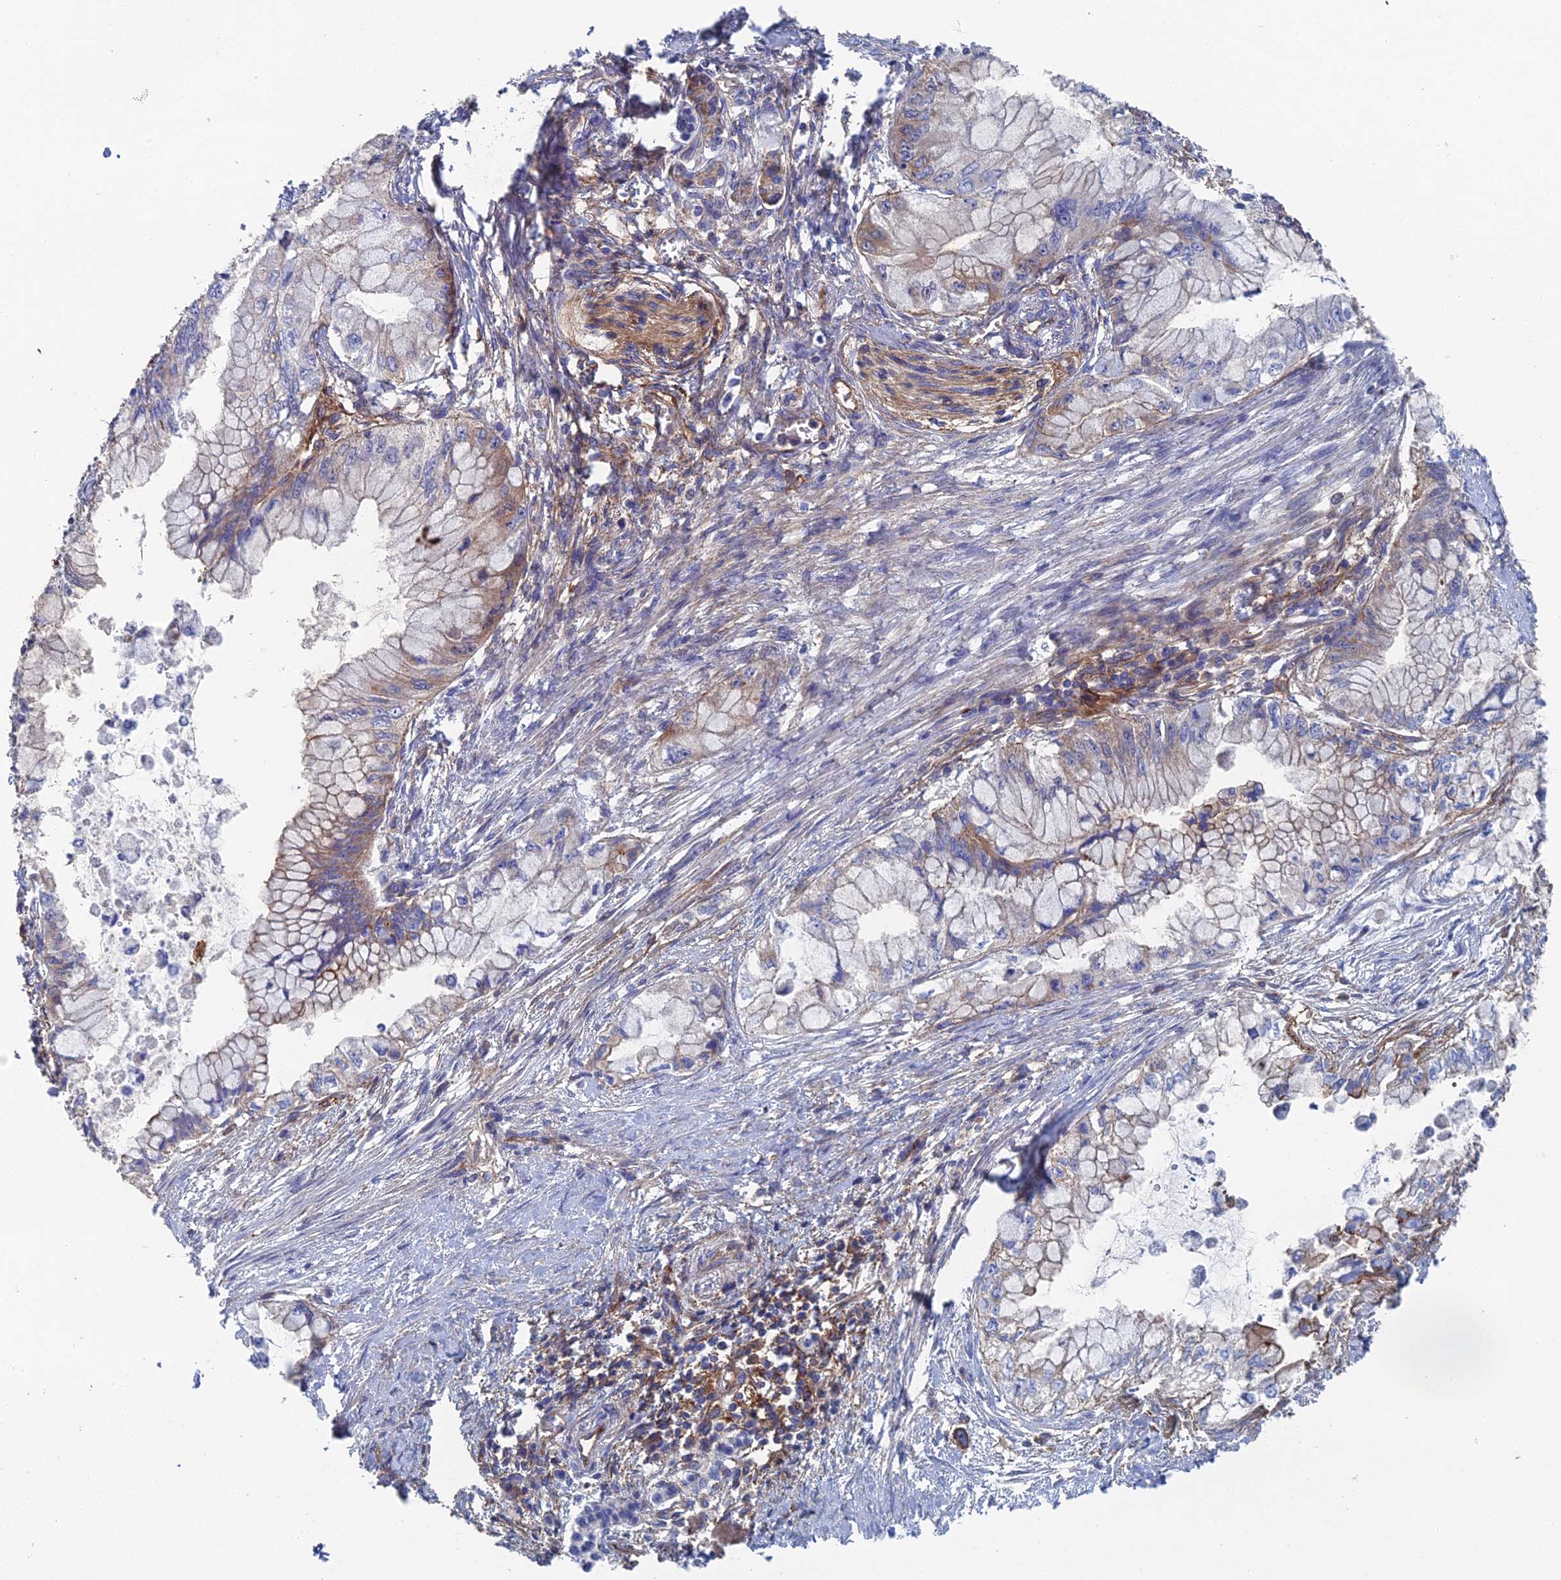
{"staining": {"intensity": "weak", "quantity": "25%-75%", "location": "cytoplasmic/membranous"}, "tissue": "pancreatic cancer", "cell_type": "Tumor cells", "image_type": "cancer", "snomed": [{"axis": "morphology", "description": "Adenocarcinoma, NOS"}, {"axis": "topography", "description": "Pancreas"}], "caption": "Immunohistochemistry (IHC) histopathology image of neoplastic tissue: human adenocarcinoma (pancreatic) stained using immunohistochemistry shows low levels of weak protein expression localized specifically in the cytoplasmic/membranous of tumor cells, appearing as a cytoplasmic/membranous brown color.", "gene": "SNX11", "patient": {"sex": "male", "age": 48}}